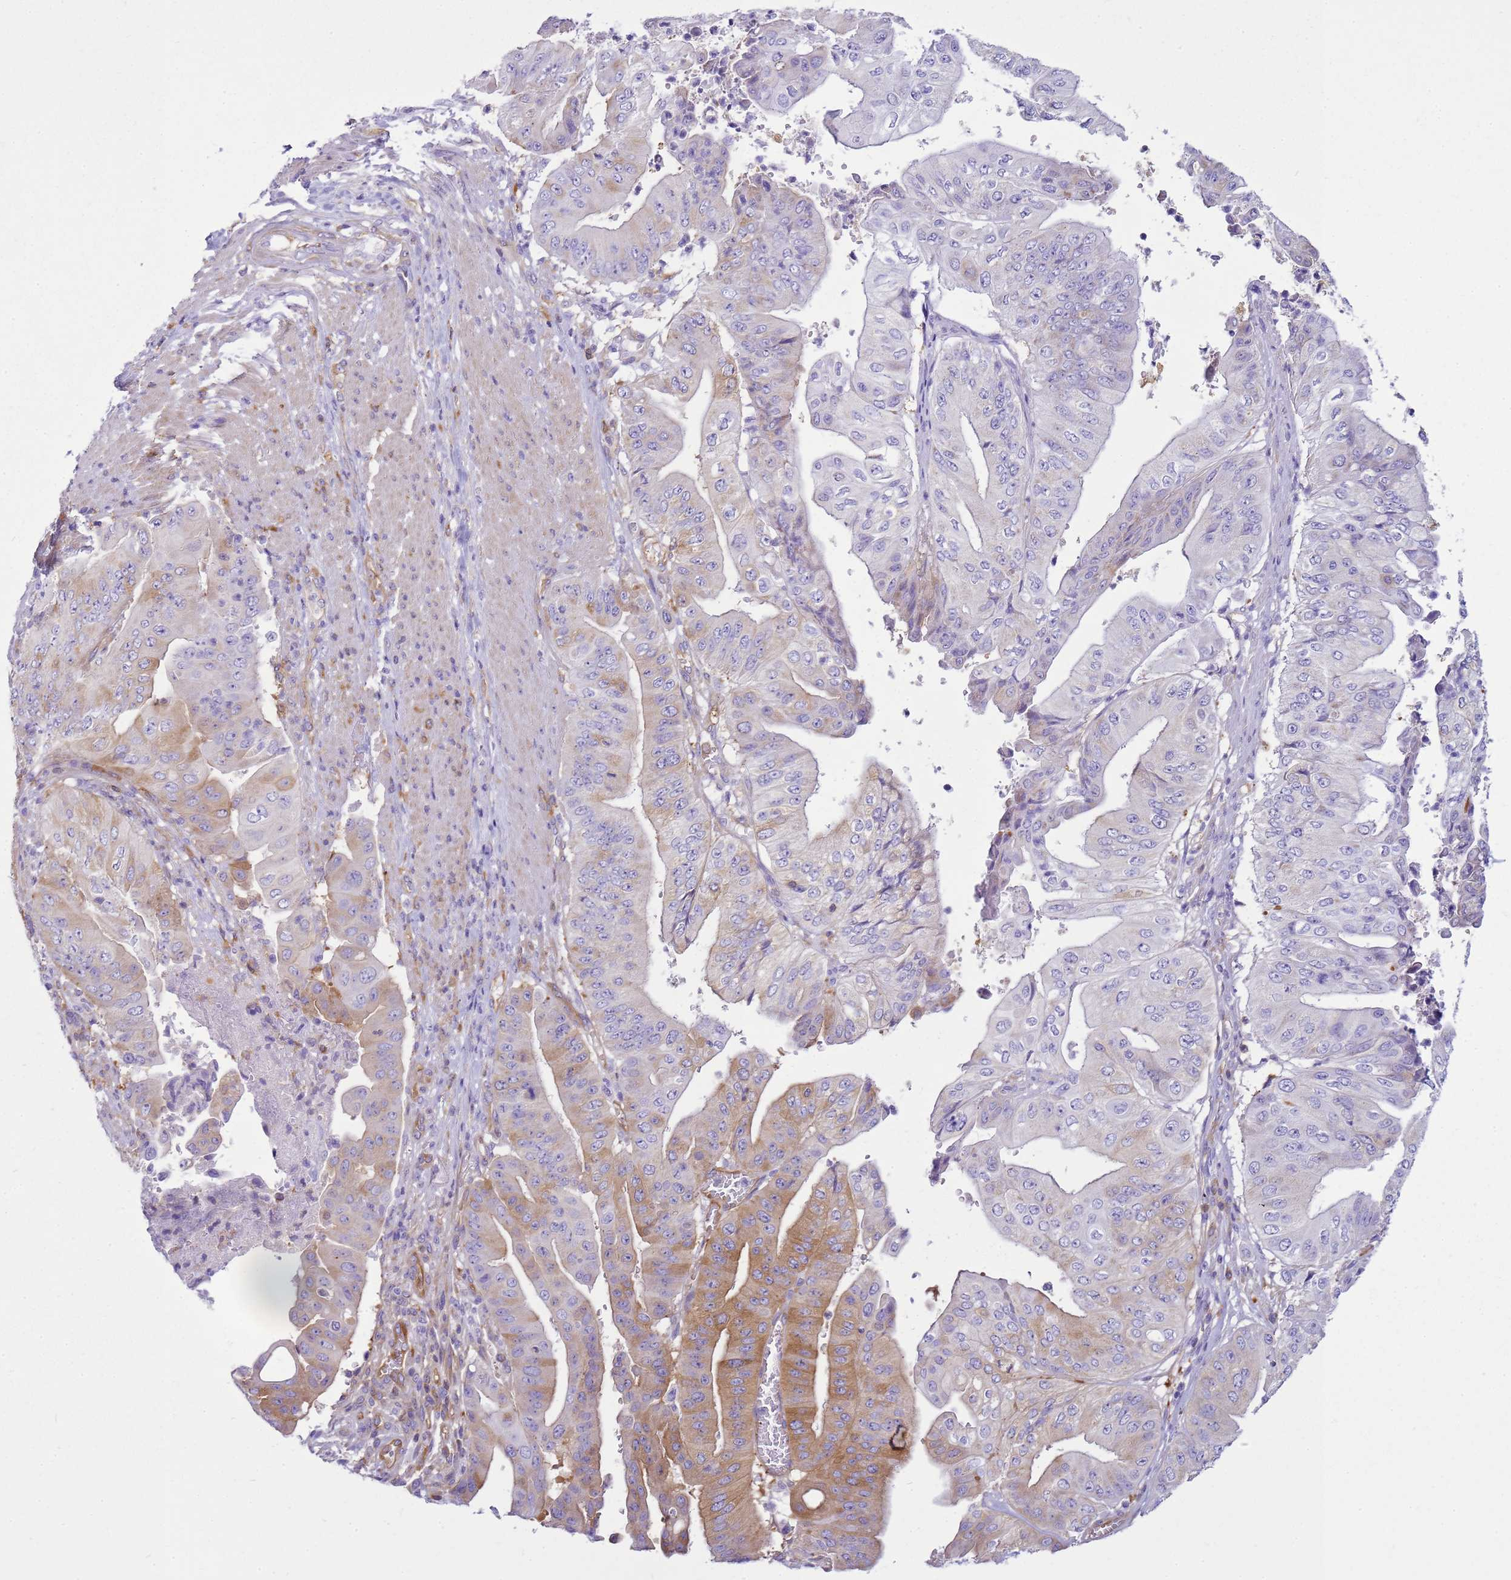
{"staining": {"intensity": "moderate", "quantity": "25%-75%", "location": "cytoplasmic/membranous"}, "tissue": "pancreatic cancer", "cell_type": "Tumor cells", "image_type": "cancer", "snomed": [{"axis": "morphology", "description": "Adenocarcinoma, NOS"}, {"axis": "topography", "description": "Pancreas"}], "caption": "Adenocarcinoma (pancreatic) stained with a protein marker exhibits moderate staining in tumor cells.", "gene": "SNX21", "patient": {"sex": "female", "age": 77}}